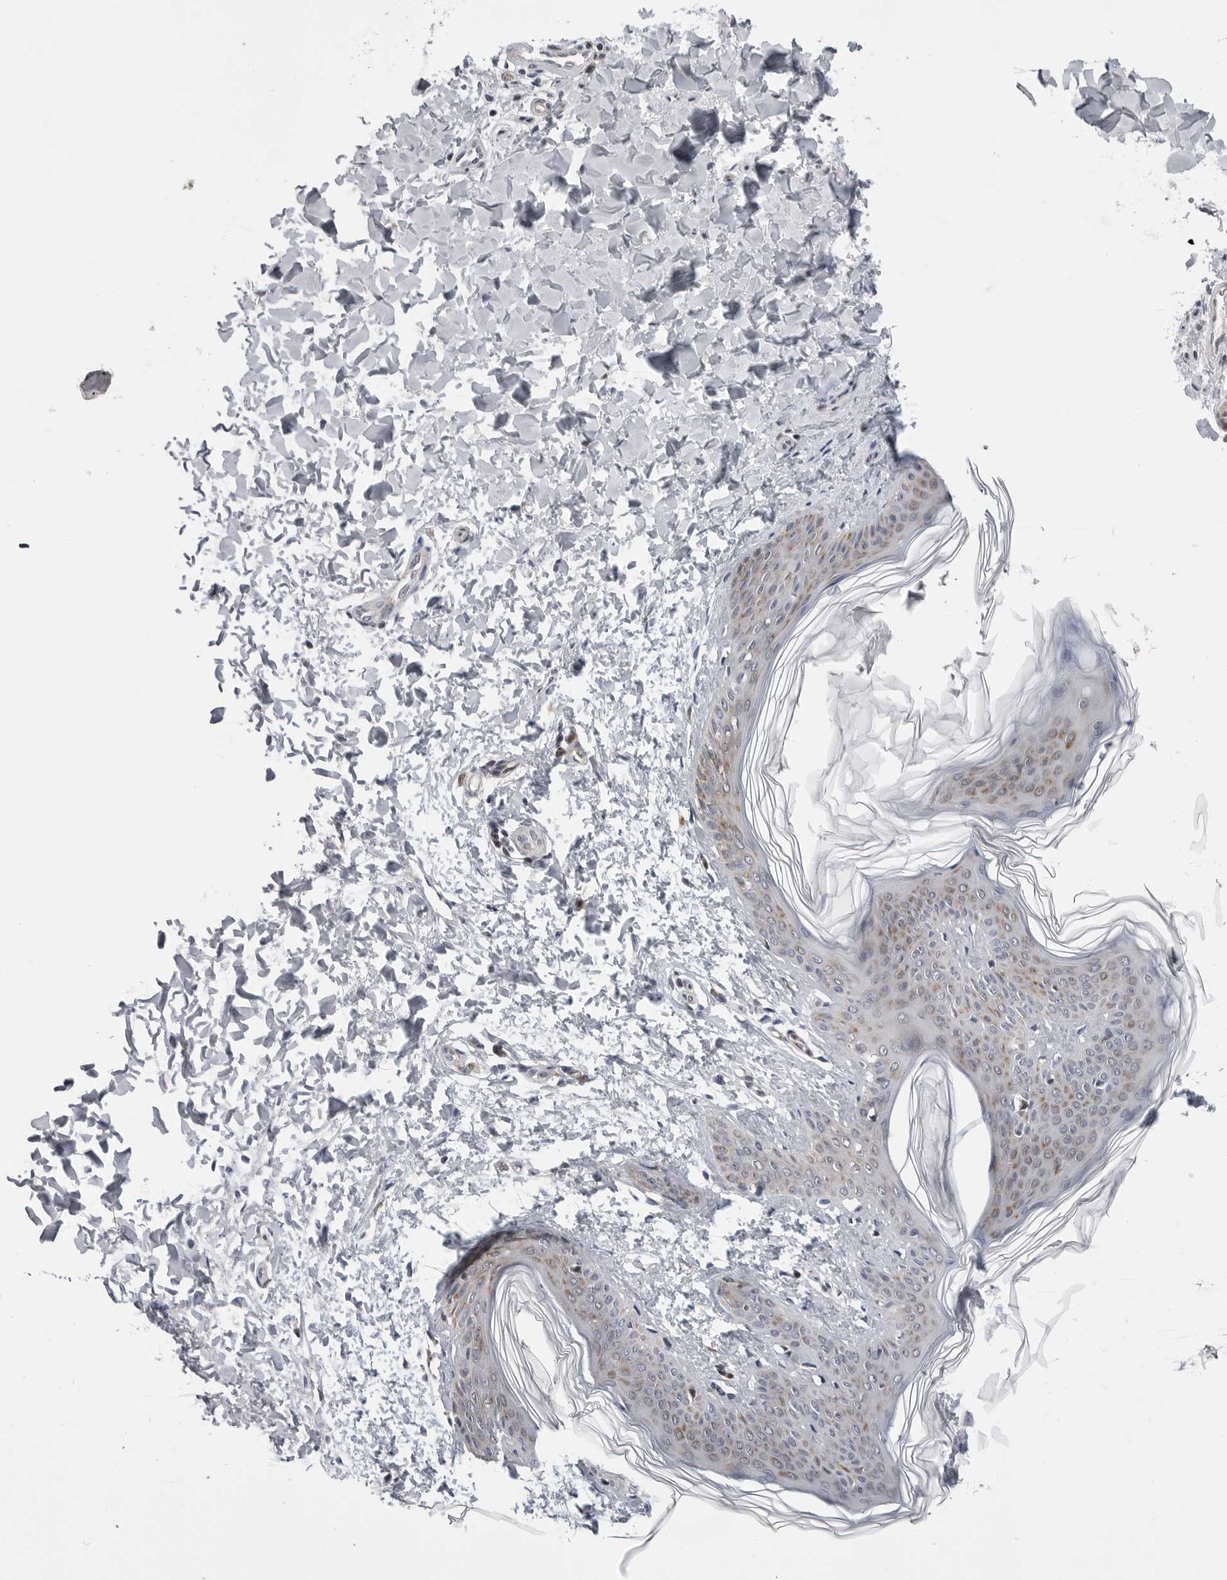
{"staining": {"intensity": "negative", "quantity": "none", "location": "none"}, "tissue": "skin", "cell_type": "Fibroblasts", "image_type": "normal", "snomed": [{"axis": "morphology", "description": "Normal tissue, NOS"}, {"axis": "topography", "description": "Skin"}], "caption": "Normal skin was stained to show a protein in brown. There is no significant staining in fibroblasts.", "gene": "CDK20", "patient": {"sex": "female", "age": 17}}